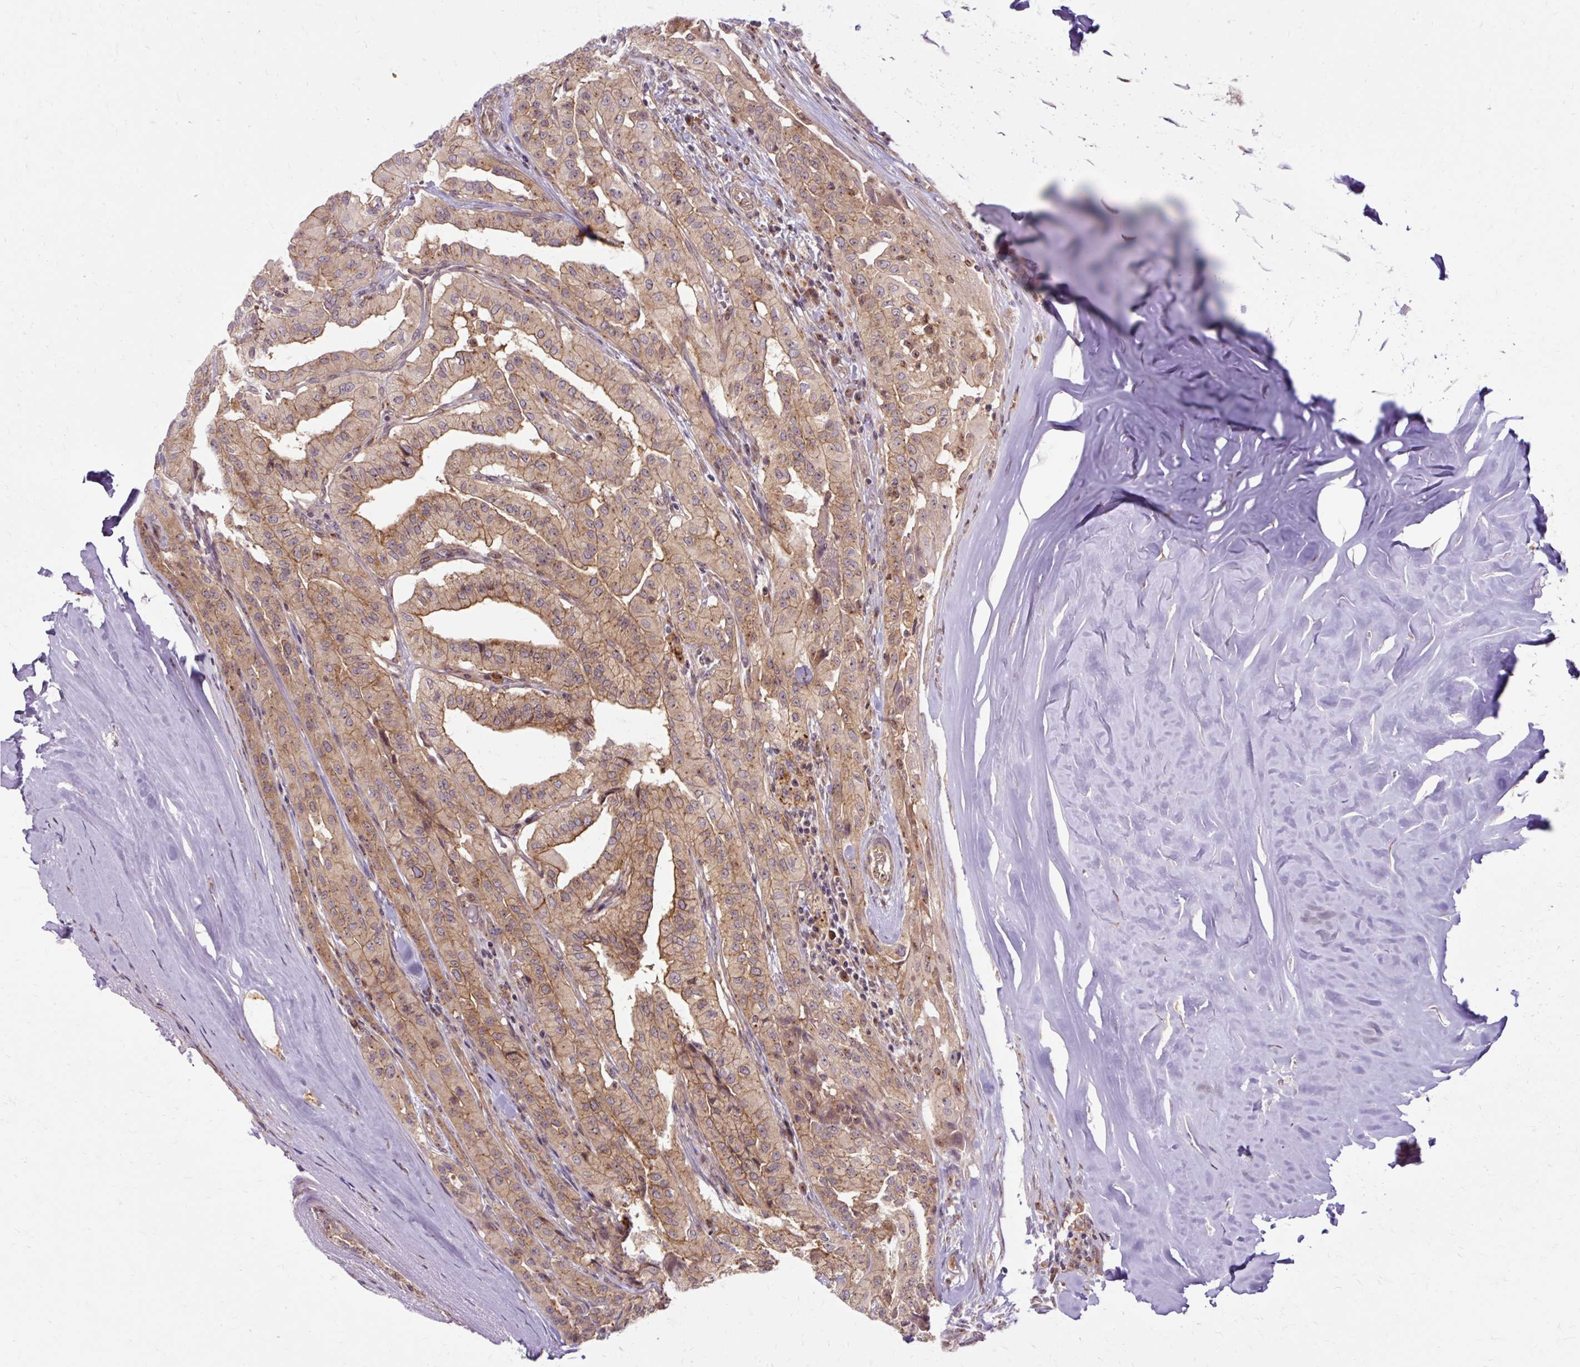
{"staining": {"intensity": "moderate", "quantity": ">75%", "location": "cytoplasmic/membranous"}, "tissue": "thyroid cancer", "cell_type": "Tumor cells", "image_type": "cancer", "snomed": [{"axis": "morphology", "description": "Papillary adenocarcinoma, NOS"}, {"axis": "topography", "description": "Thyroid gland"}], "caption": "IHC photomicrograph of neoplastic tissue: thyroid papillary adenocarcinoma stained using immunohistochemistry shows medium levels of moderate protein expression localized specifically in the cytoplasmic/membranous of tumor cells, appearing as a cytoplasmic/membranous brown color.", "gene": "MZT2B", "patient": {"sex": "female", "age": 59}}